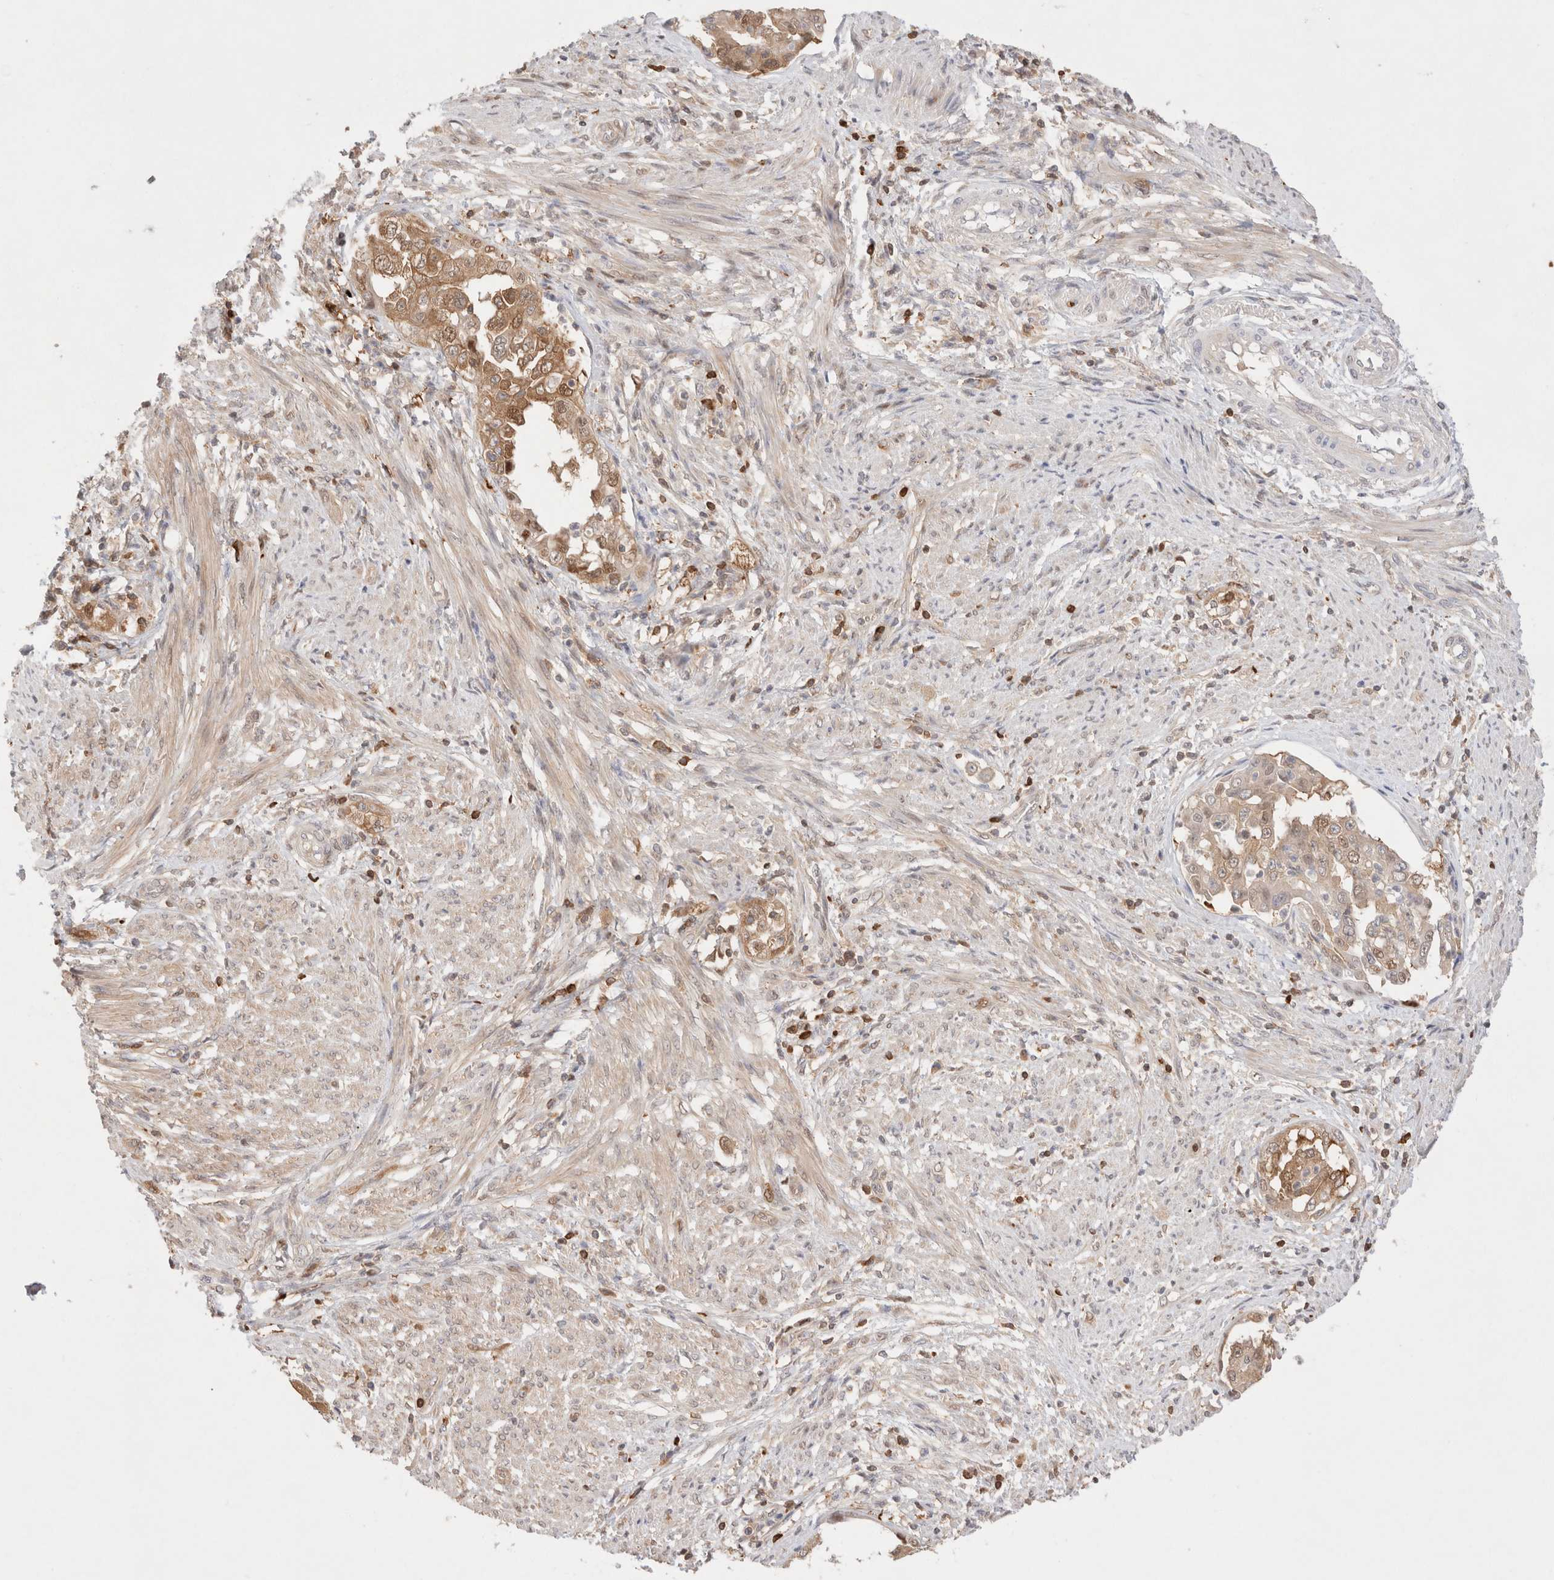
{"staining": {"intensity": "moderate", "quantity": ">75%", "location": "cytoplasmic/membranous"}, "tissue": "endometrial cancer", "cell_type": "Tumor cells", "image_type": "cancer", "snomed": [{"axis": "morphology", "description": "Adenocarcinoma, NOS"}, {"axis": "topography", "description": "Endometrium"}], "caption": "Adenocarcinoma (endometrial) stained with immunohistochemistry displays moderate cytoplasmic/membranous expression in approximately >75% of tumor cells.", "gene": "STARD10", "patient": {"sex": "female", "age": 85}}